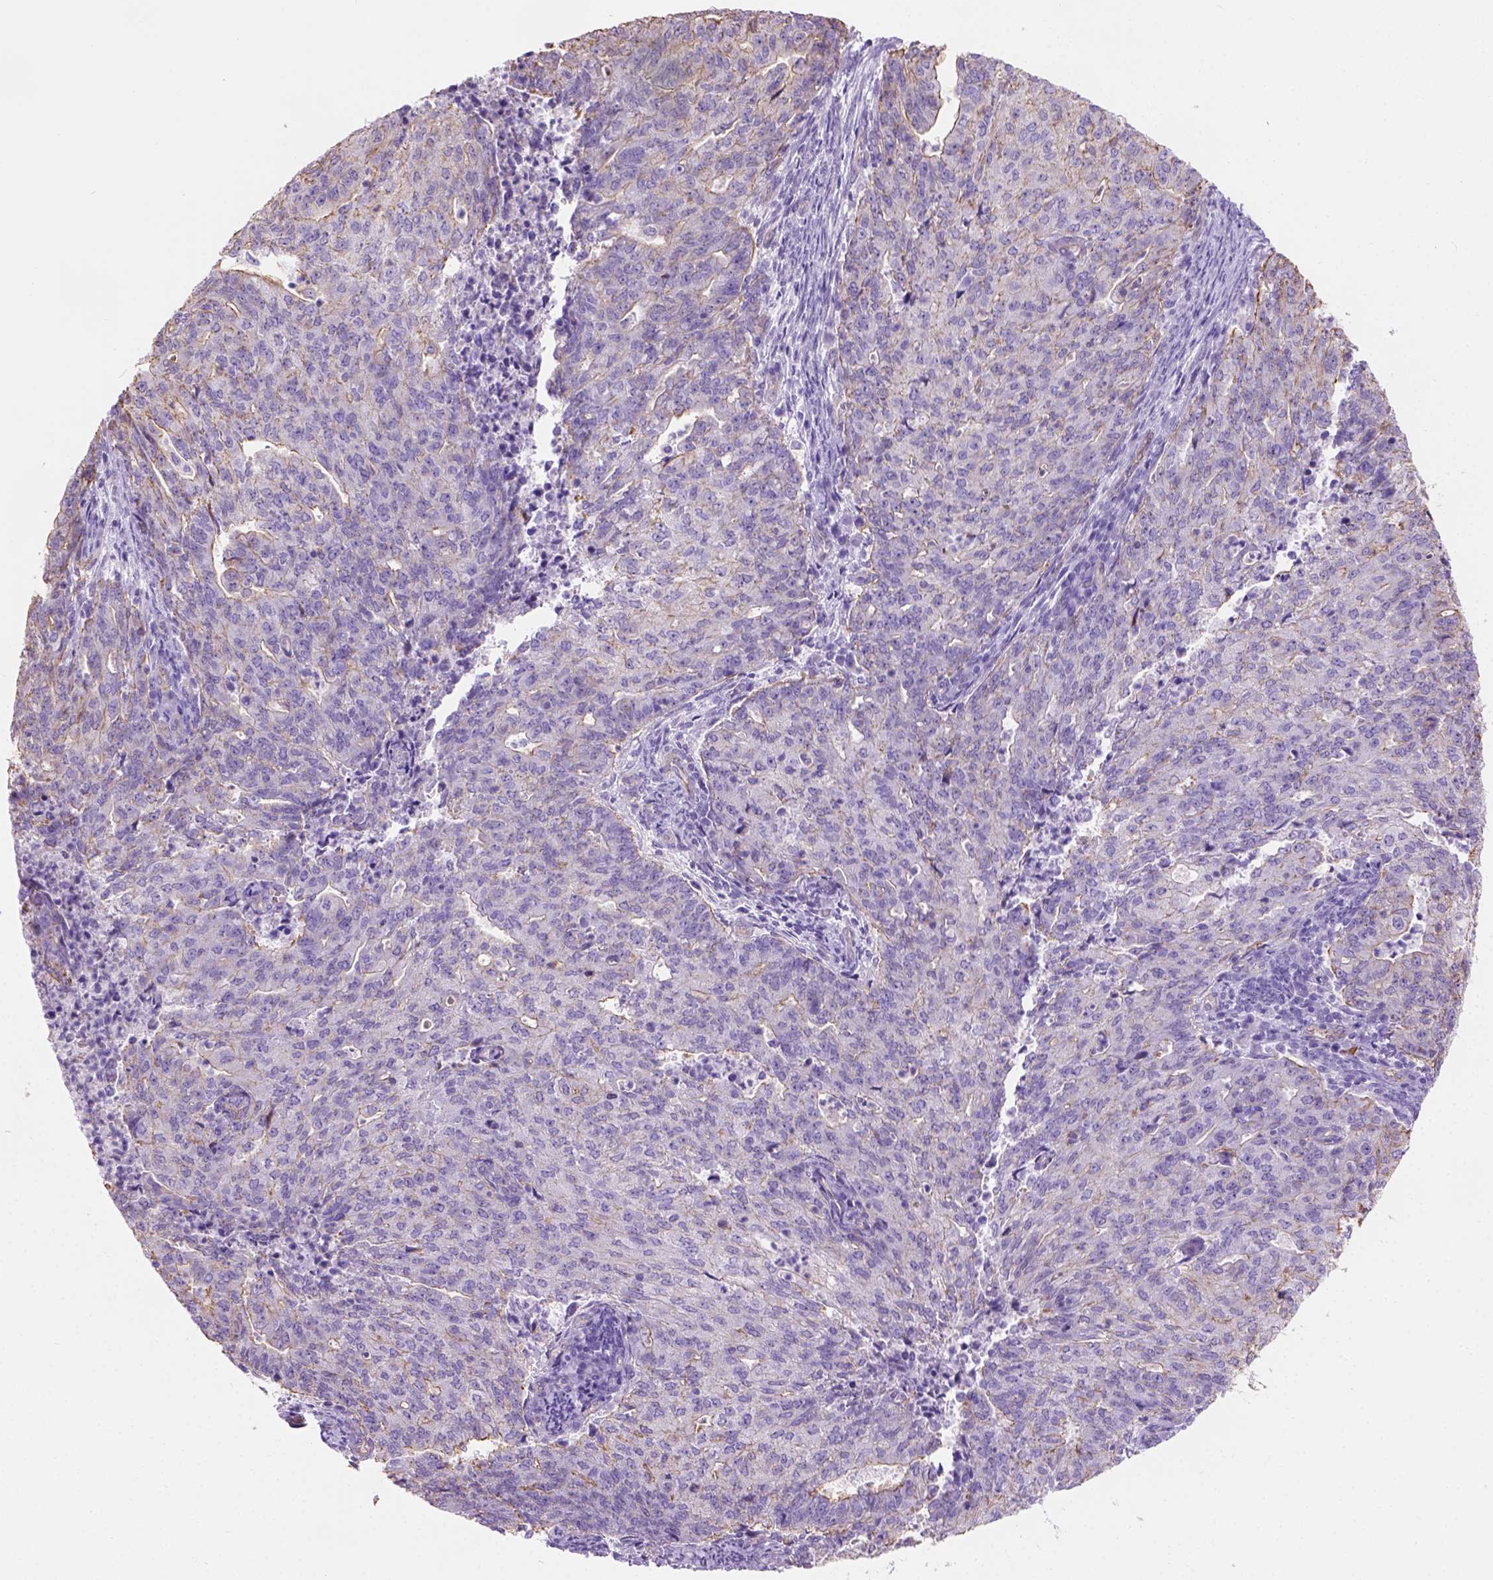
{"staining": {"intensity": "weak", "quantity": "25%-75%", "location": "cytoplasmic/membranous"}, "tissue": "endometrial cancer", "cell_type": "Tumor cells", "image_type": "cancer", "snomed": [{"axis": "morphology", "description": "Adenocarcinoma, NOS"}, {"axis": "topography", "description": "Endometrium"}], "caption": "Weak cytoplasmic/membranous protein positivity is seen in about 25%-75% of tumor cells in endometrial cancer (adenocarcinoma).", "gene": "PHF7", "patient": {"sex": "female", "age": 82}}